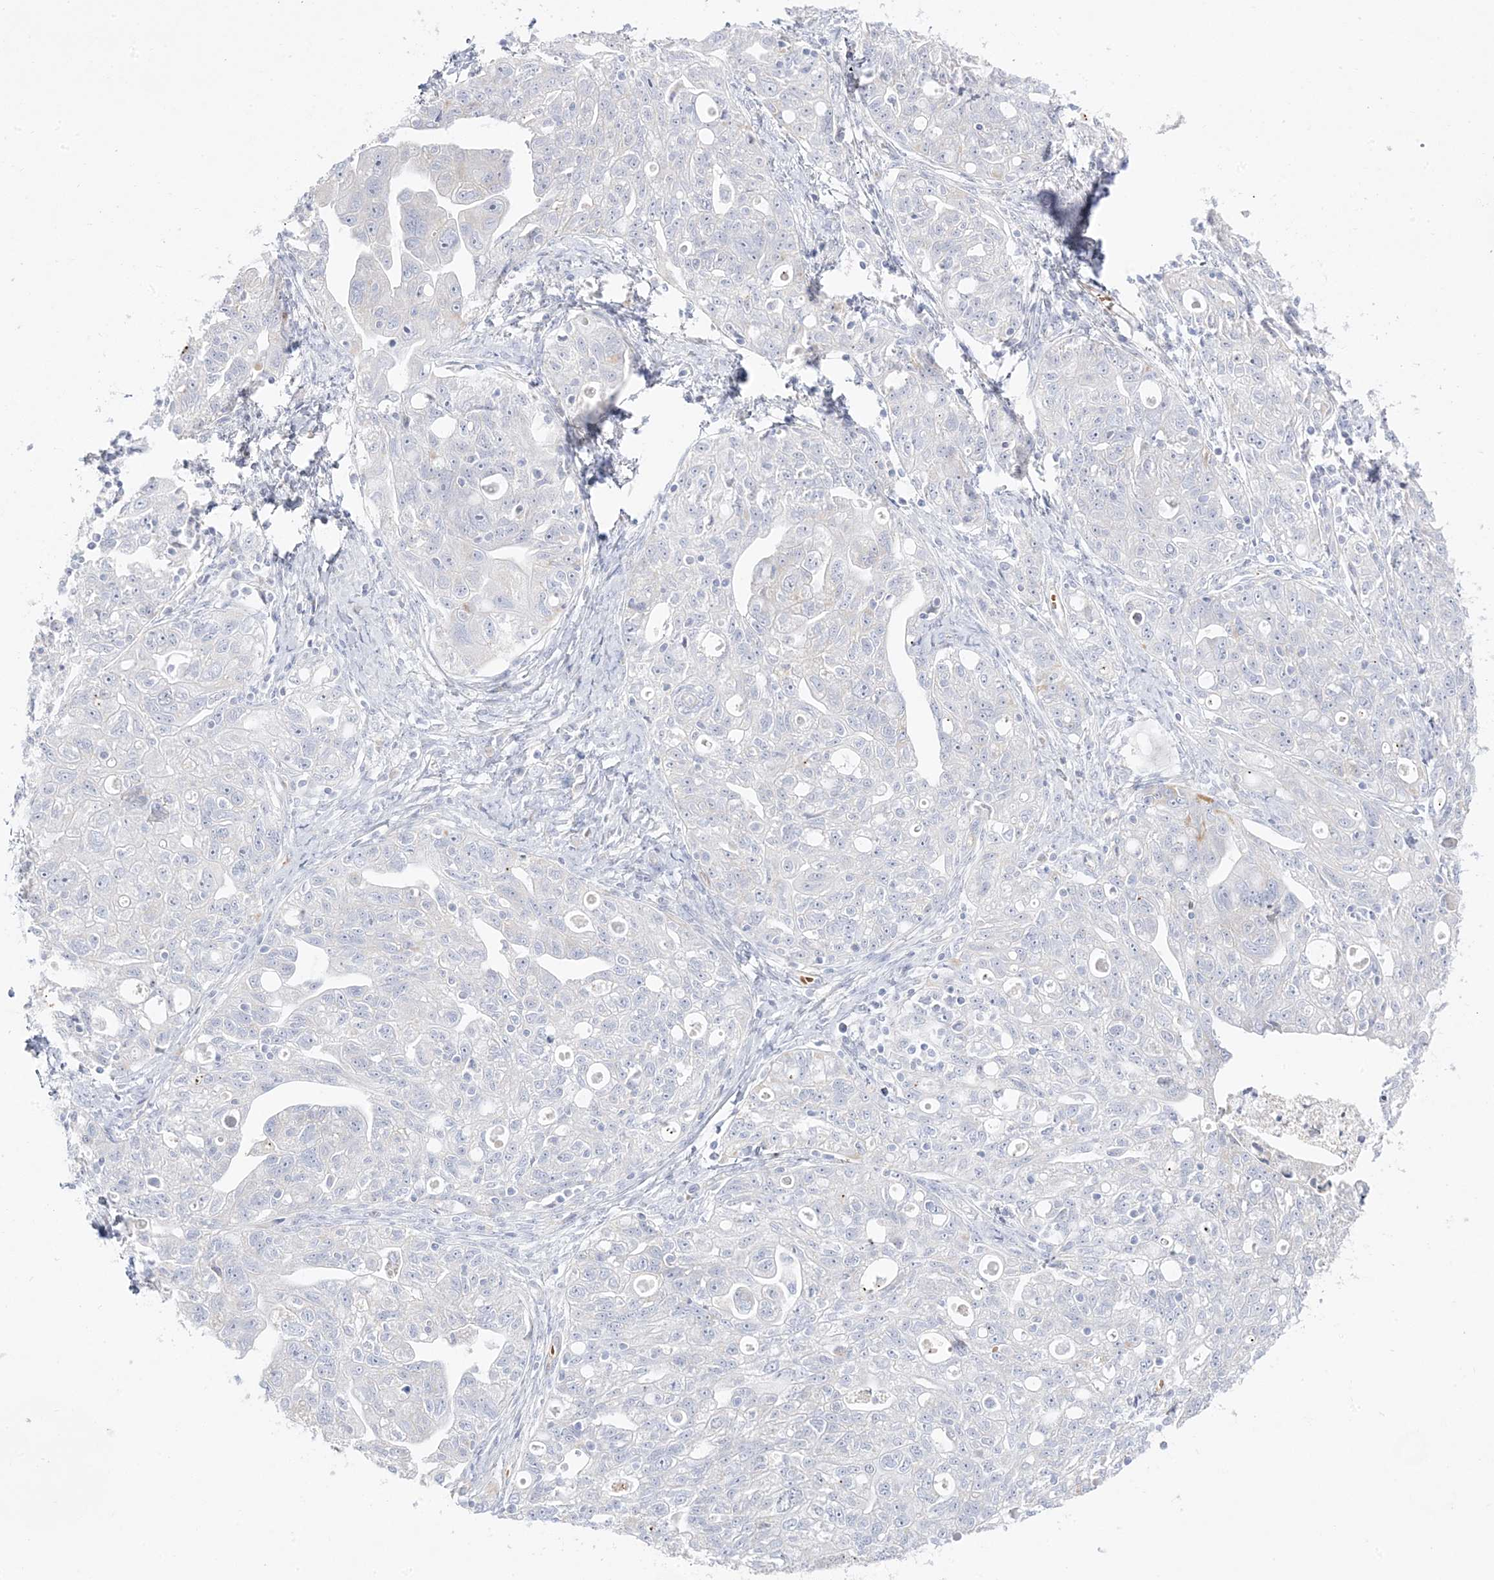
{"staining": {"intensity": "negative", "quantity": "none", "location": "none"}, "tissue": "ovarian cancer", "cell_type": "Tumor cells", "image_type": "cancer", "snomed": [{"axis": "morphology", "description": "Carcinoma, NOS"}, {"axis": "morphology", "description": "Cystadenocarcinoma, serous, NOS"}, {"axis": "topography", "description": "Ovary"}], "caption": "IHC micrograph of neoplastic tissue: human ovarian carcinoma stained with DAB (3,3'-diaminobenzidine) displays no significant protein staining in tumor cells. (DAB (3,3'-diaminobenzidine) IHC with hematoxylin counter stain).", "gene": "TRANK1", "patient": {"sex": "female", "age": 69}}